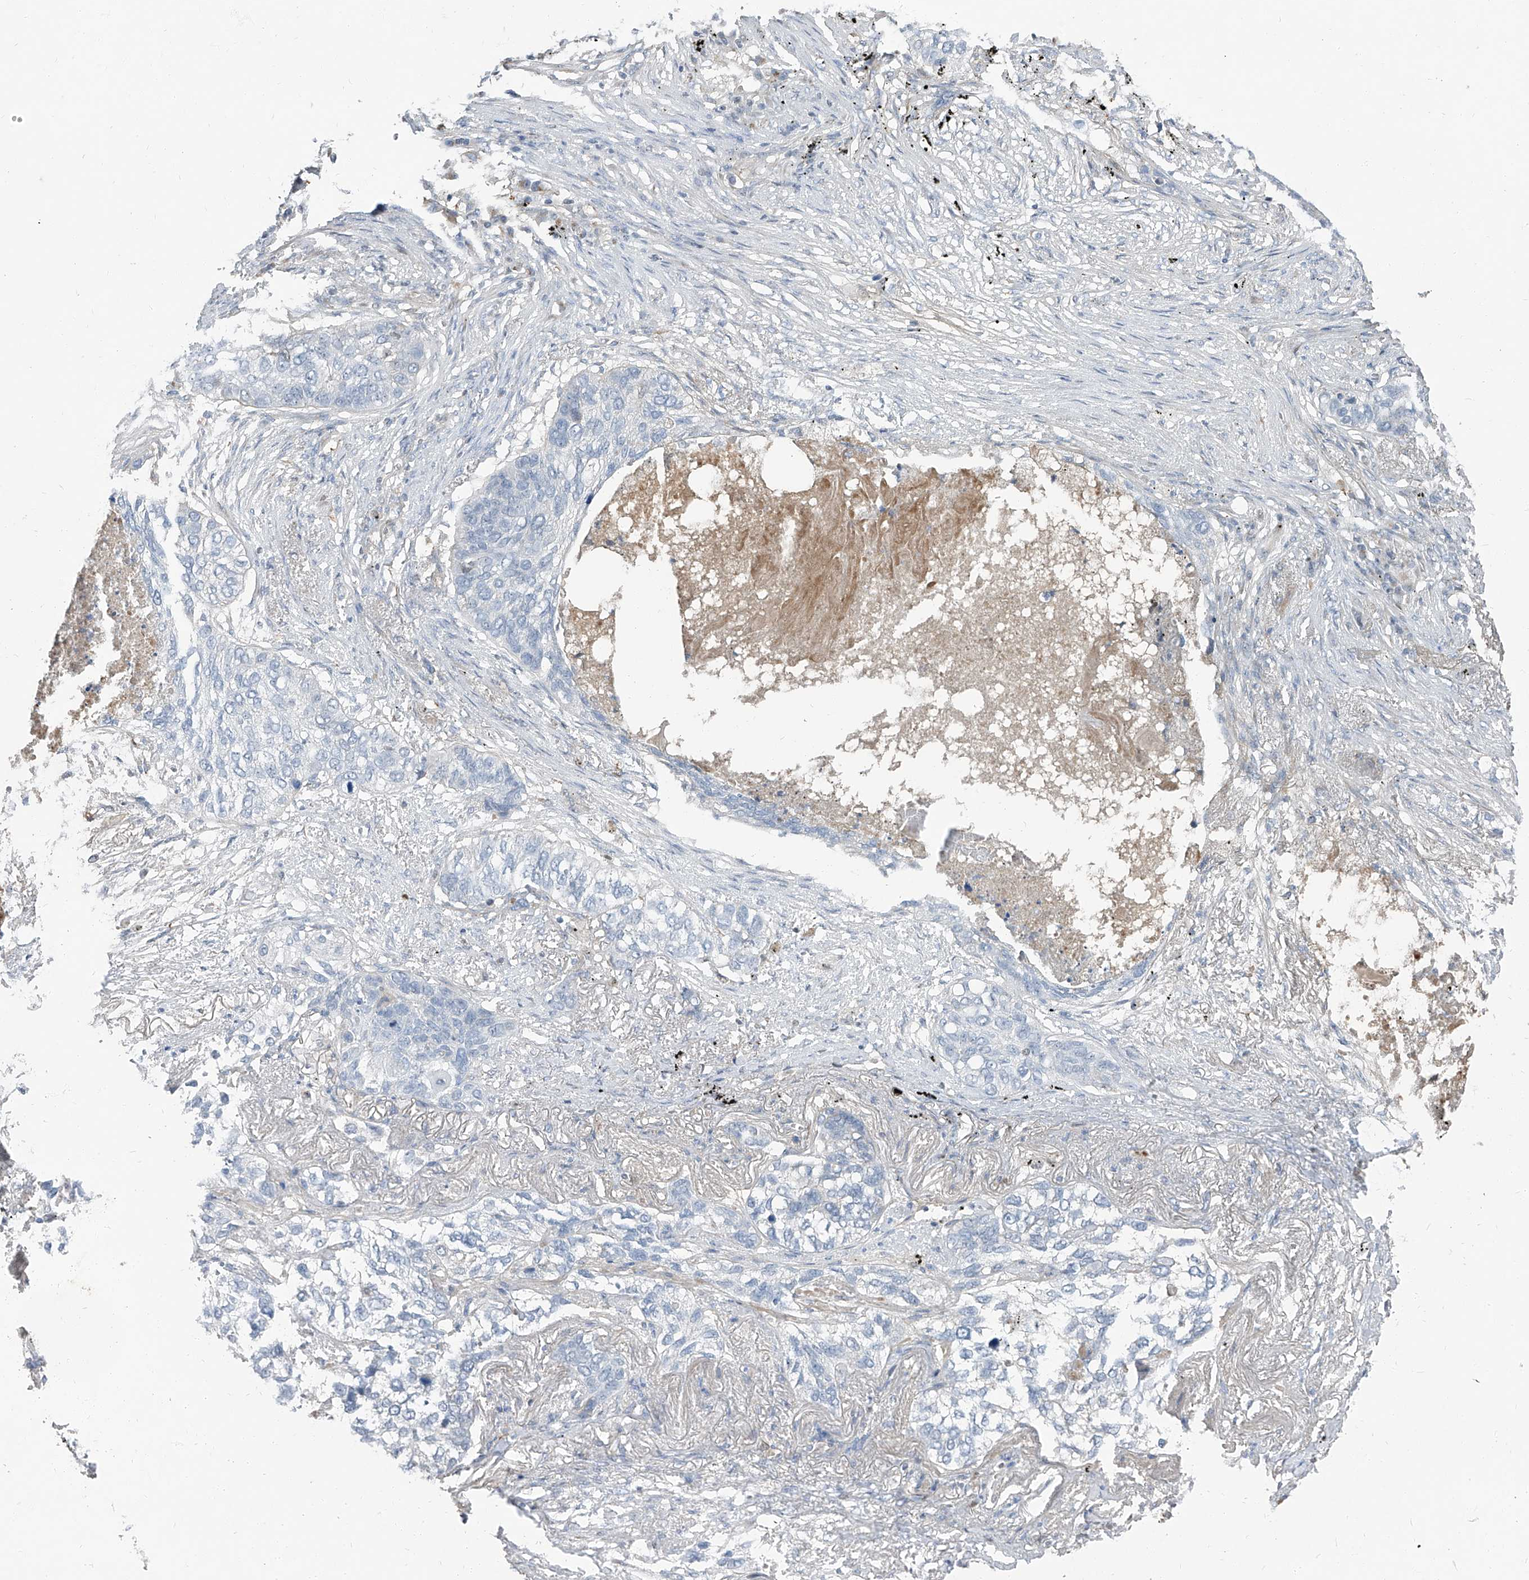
{"staining": {"intensity": "negative", "quantity": "none", "location": "none"}, "tissue": "lung cancer", "cell_type": "Tumor cells", "image_type": "cancer", "snomed": [{"axis": "morphology", "description": "Squamous cell carcinoma, NOS"}, {"axis": "topography", "description": "Lung"}], "caption": "Protein analysis of lung cancer (squamous cell carcinoma) displays no significant positivity in tumor cells. The staining was performed using DAB (3,3'-diaminobenzidine) to visualize the protein expression in brown, while the nuclei were stained in blue with hematoxylin (Magnification: 20x).", "gene": "HOXA3", "patient": {"sex": "female", "age": 63}}